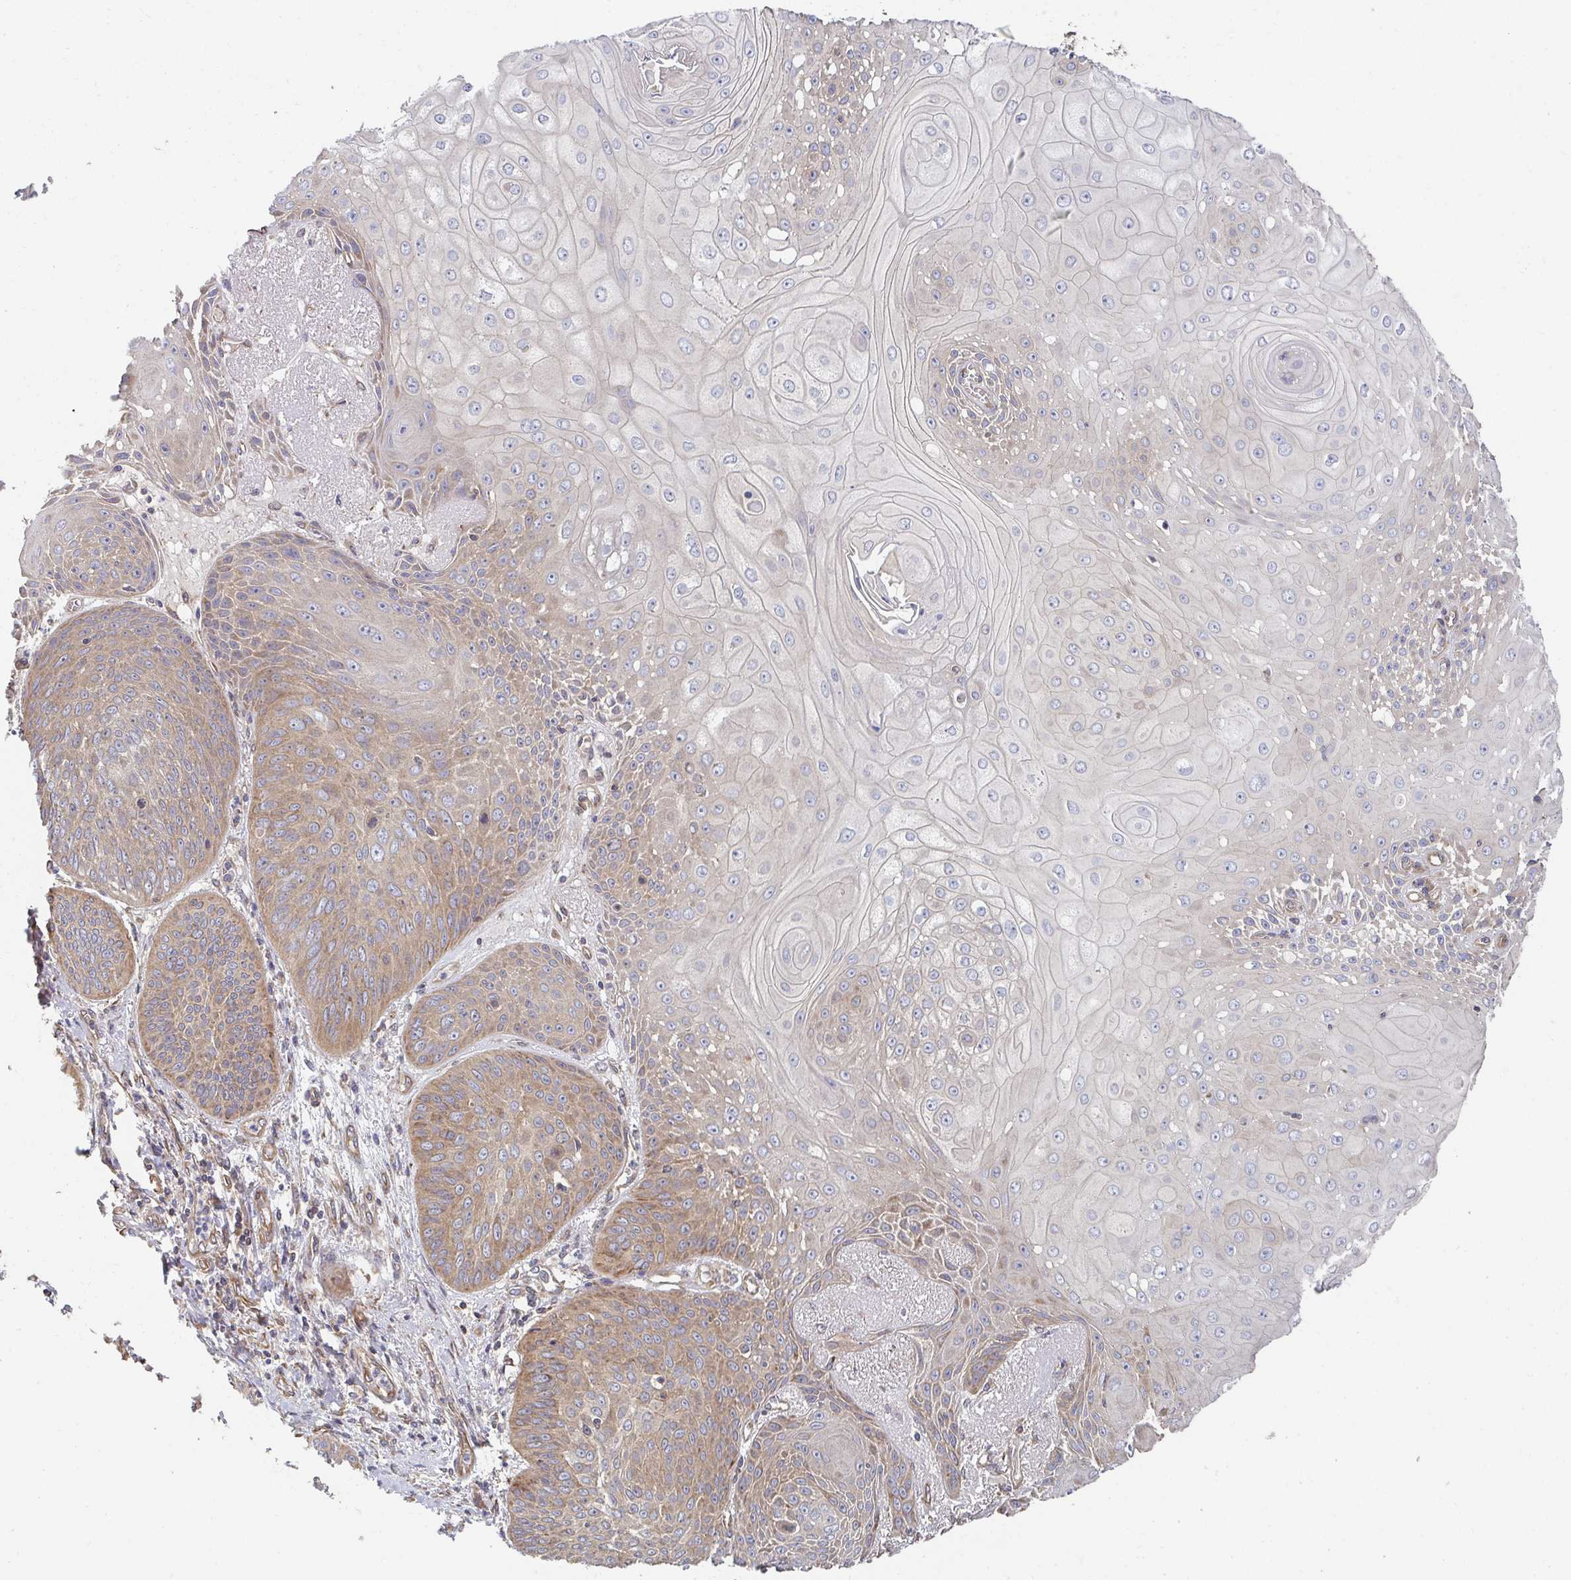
{"staining": {"intensity": "weak", "quantity": "25%-75%", "location": "cytoplasmic/membranous"}, "tissue": "lung cancer", "cell_type": "Tumor cells", "image_type": "cancer", "snomed": [{"axis": "morphology", "description": "Squamous cell carcinoma, NOS"}, {"axis": "topography", "description": "Lung"}], "caption": "Tumor cells demonstrate low levels of weak cytoplasmic/membranous positivity in about 25%-75% of cells in human lung cancer (squamous cell carcinoma). (Stains: DAB (3,3'-diaminobenzidine) in brown, nuclei in blue, Microscopy: brightfield microscopy at high magnification).", "gene": "APBB1", "patient": {"sex": "male", "age": 74}}